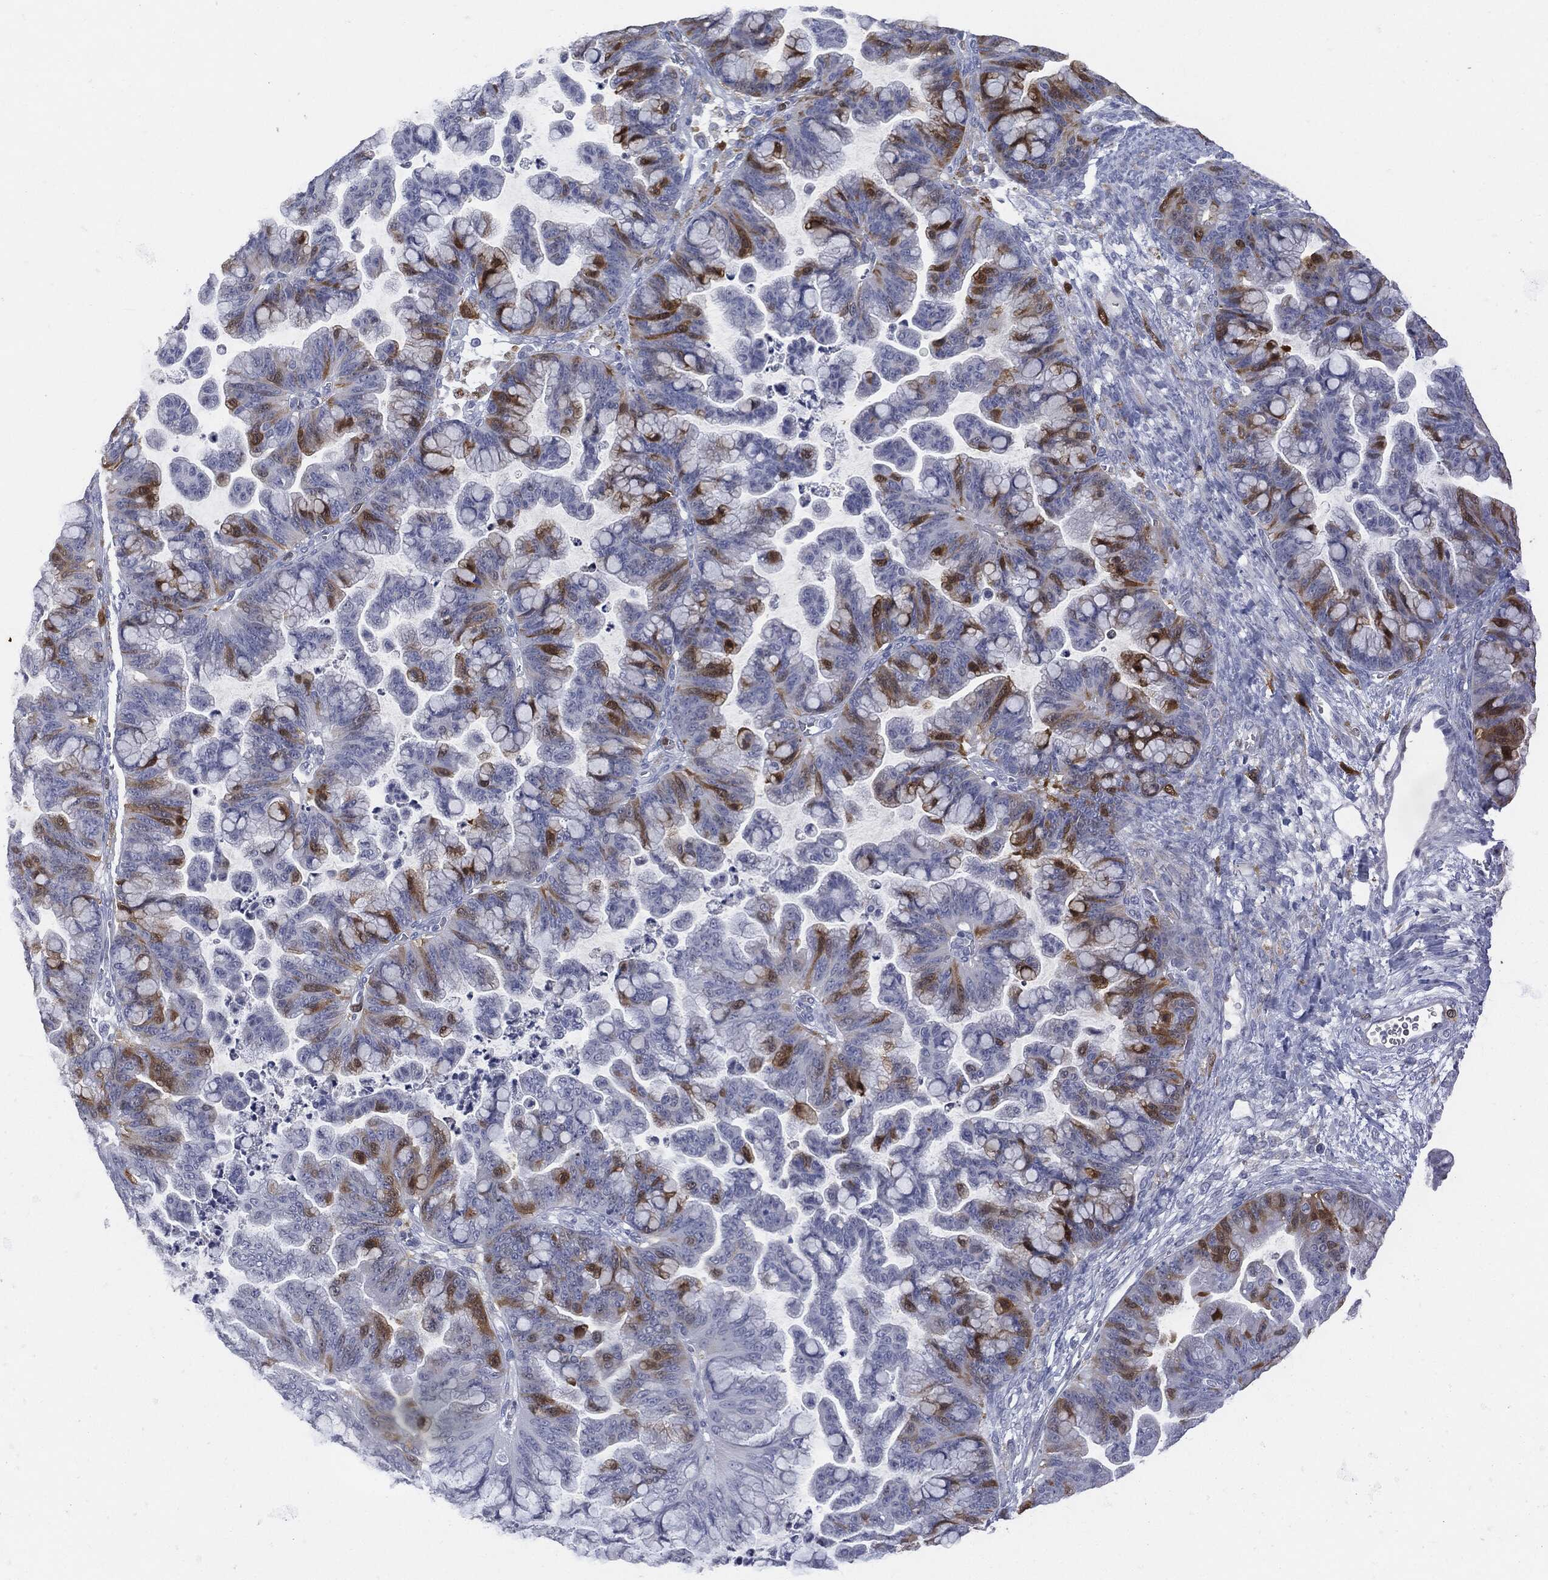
{"staining": {"intensity": "strong", "quantity": "25%-75%", "location": "cytoplasmic/membranous"}, "tissue": "ovarian cancer", "cell_type": "Tumor cells", "image_type": "cancer", "snomed": [{"axis": "morphology", "description": "Cystadenocarcinoma, mucinous, NOS"}, {"axis": "topography", "description": "Ovary"}], "caption": "This is an image of immunohistochemistry (IHC) staining of ovarian cancer, which shows strong expression in the cytoplasmic/membranous of tumor cells.", "gene": "UBE2C", "patient": {"sex": "female", "age": 67}}